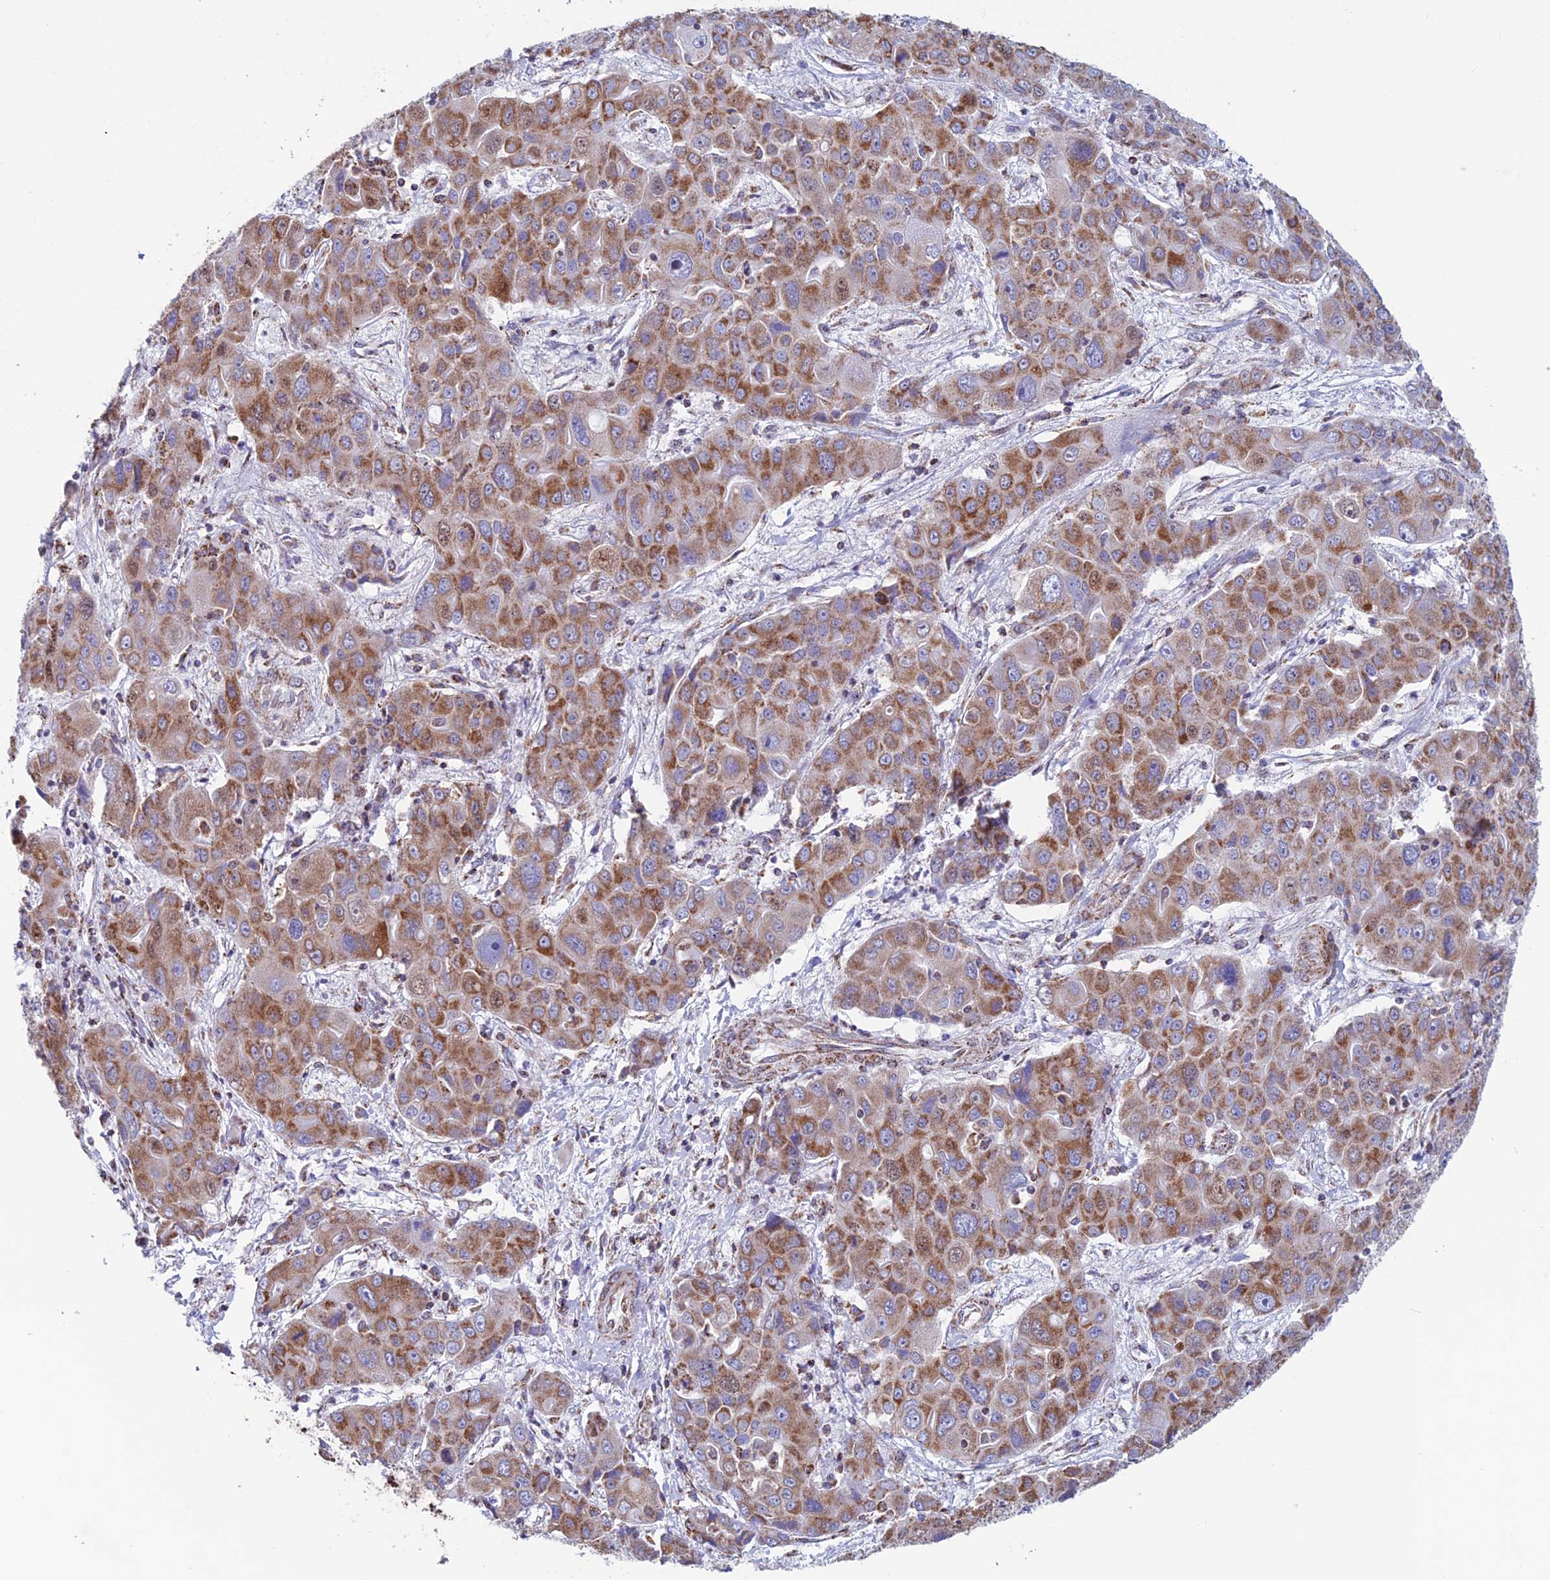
{"staining": {"intensity": "moderate", "quantity": ">75%", "location": "cytoplasmic/membranous"}, "tissue": "liver cancer", "cell_type": "Tumor cells", "image_type": "cancer", "snomed": [{"axis": "morphology", "description": "Cholangiocarcinoma"}, {"axis": "topography", "description": "Liver"}], "caption": "Moderate cytoplasmic/membranous staining for a protein is appreciated in about >75% of tumor cells of cholangiocarcinoma (liver) using immunohistochemistry (IHC).", "gene": "ZNG1B", "patient": {"sex": "male", "age": 67}}